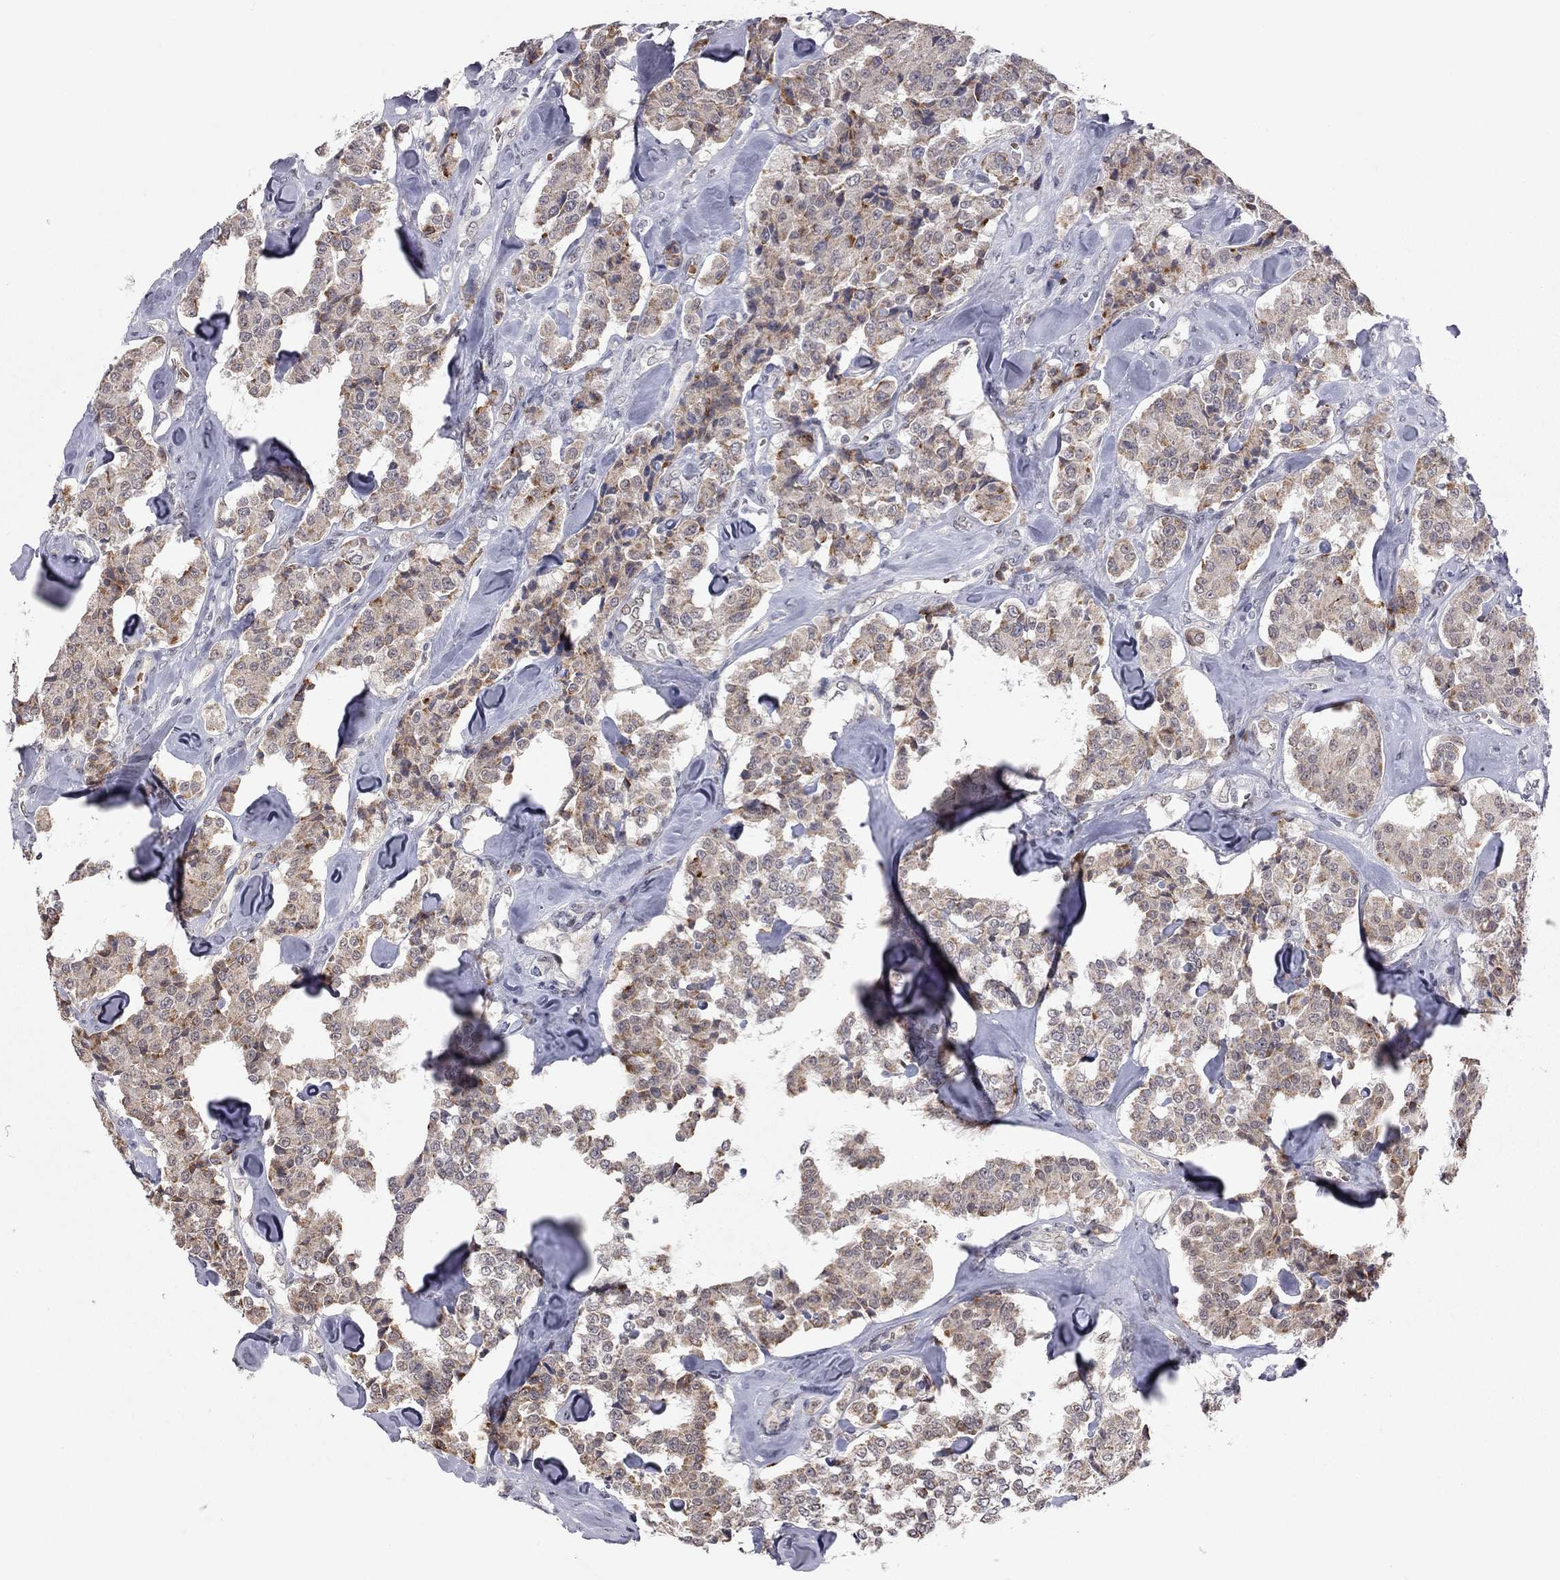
{"staining": {"intensity": "moderate", "quantity": ">75%", "location": "cytoplasmic/membranous"}, "tissue": "carcinoid", "cell_type": "Tumor cells", "image_type": "cancer", "snomed": [{"axis": "morphology", "description": "Carcinoid, malignant, NOS"}, {"axis": "topography", "description": "Pancreas"}], "caption": "Human carcinoid (malignant) stained with a brown dye reveals moderate cytoplasmic/membranous positive positivity in approximately >75% of tumor cells.", "gene": "MC3R", "patient": {"sex": "male", "age": 41}}